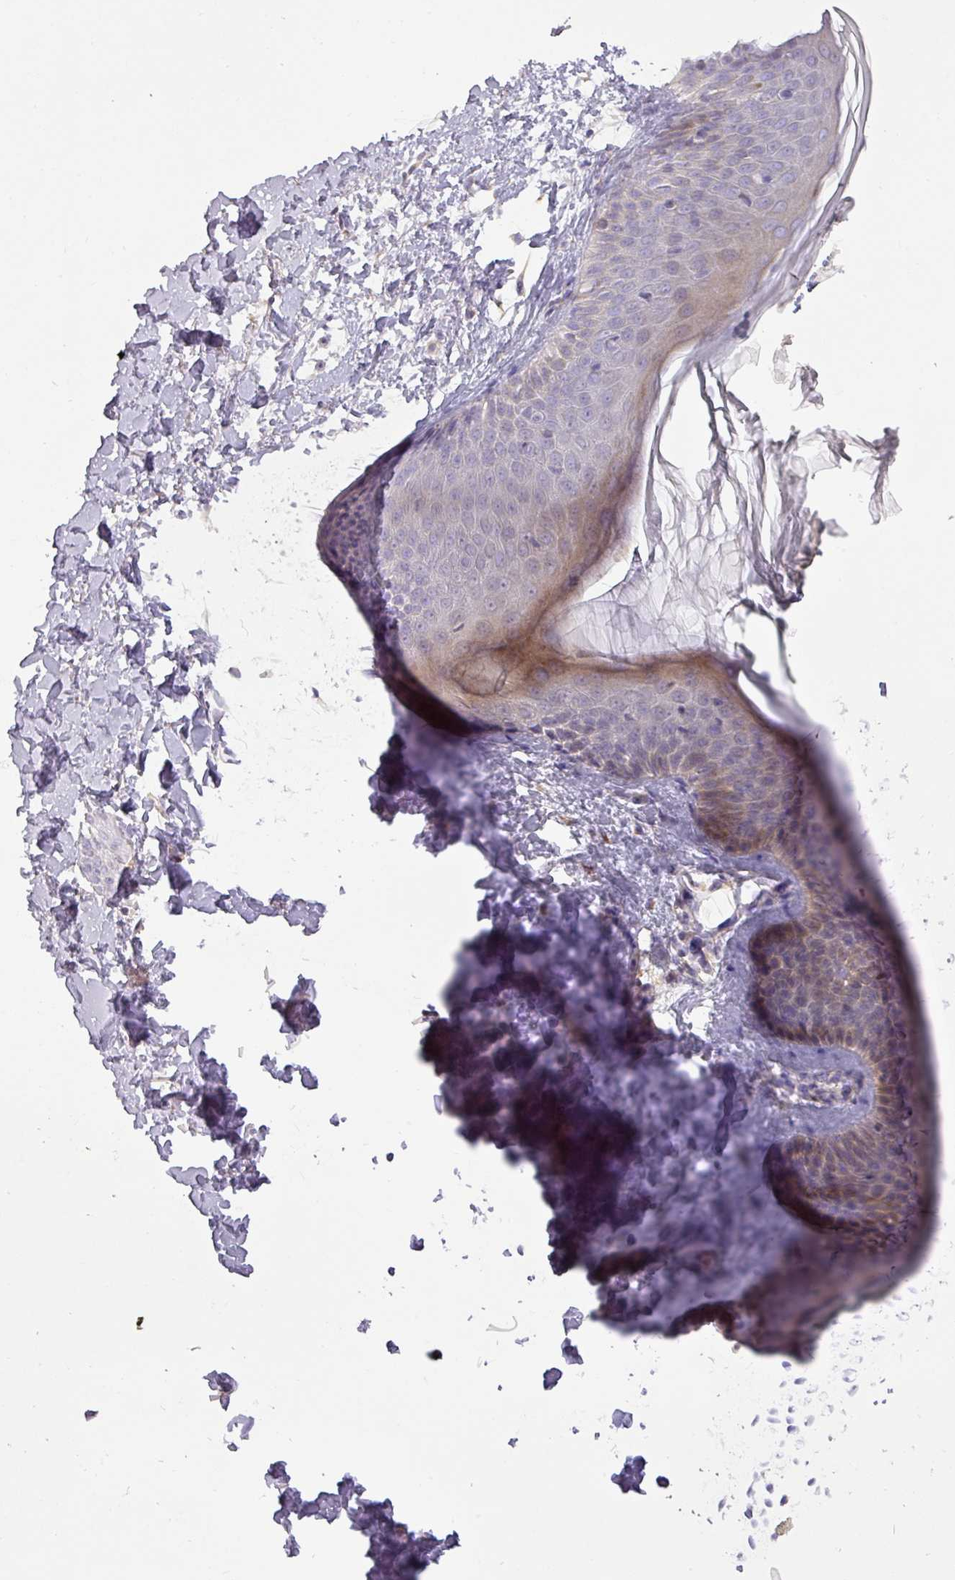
{"staining": {"intensity": "negative", "quantity": "none", "location": "none"}, "tissue": "skin", "cell_type": "Fibroblasts", "image_type": "normal", "snomed": [{"axis": "morphology", "description": "Normal tissue, NOS"}, {"axis": "topography", "description": "Skin"}], "caption": "The immunohistochemistry (IHC) micrograph has no significant staining in fibroblasts of skin. (Brightfield microscopy of DAB IHC at high magnification).", "gene": "DRD5", "patient": {"sex": "male", "age": 37}}